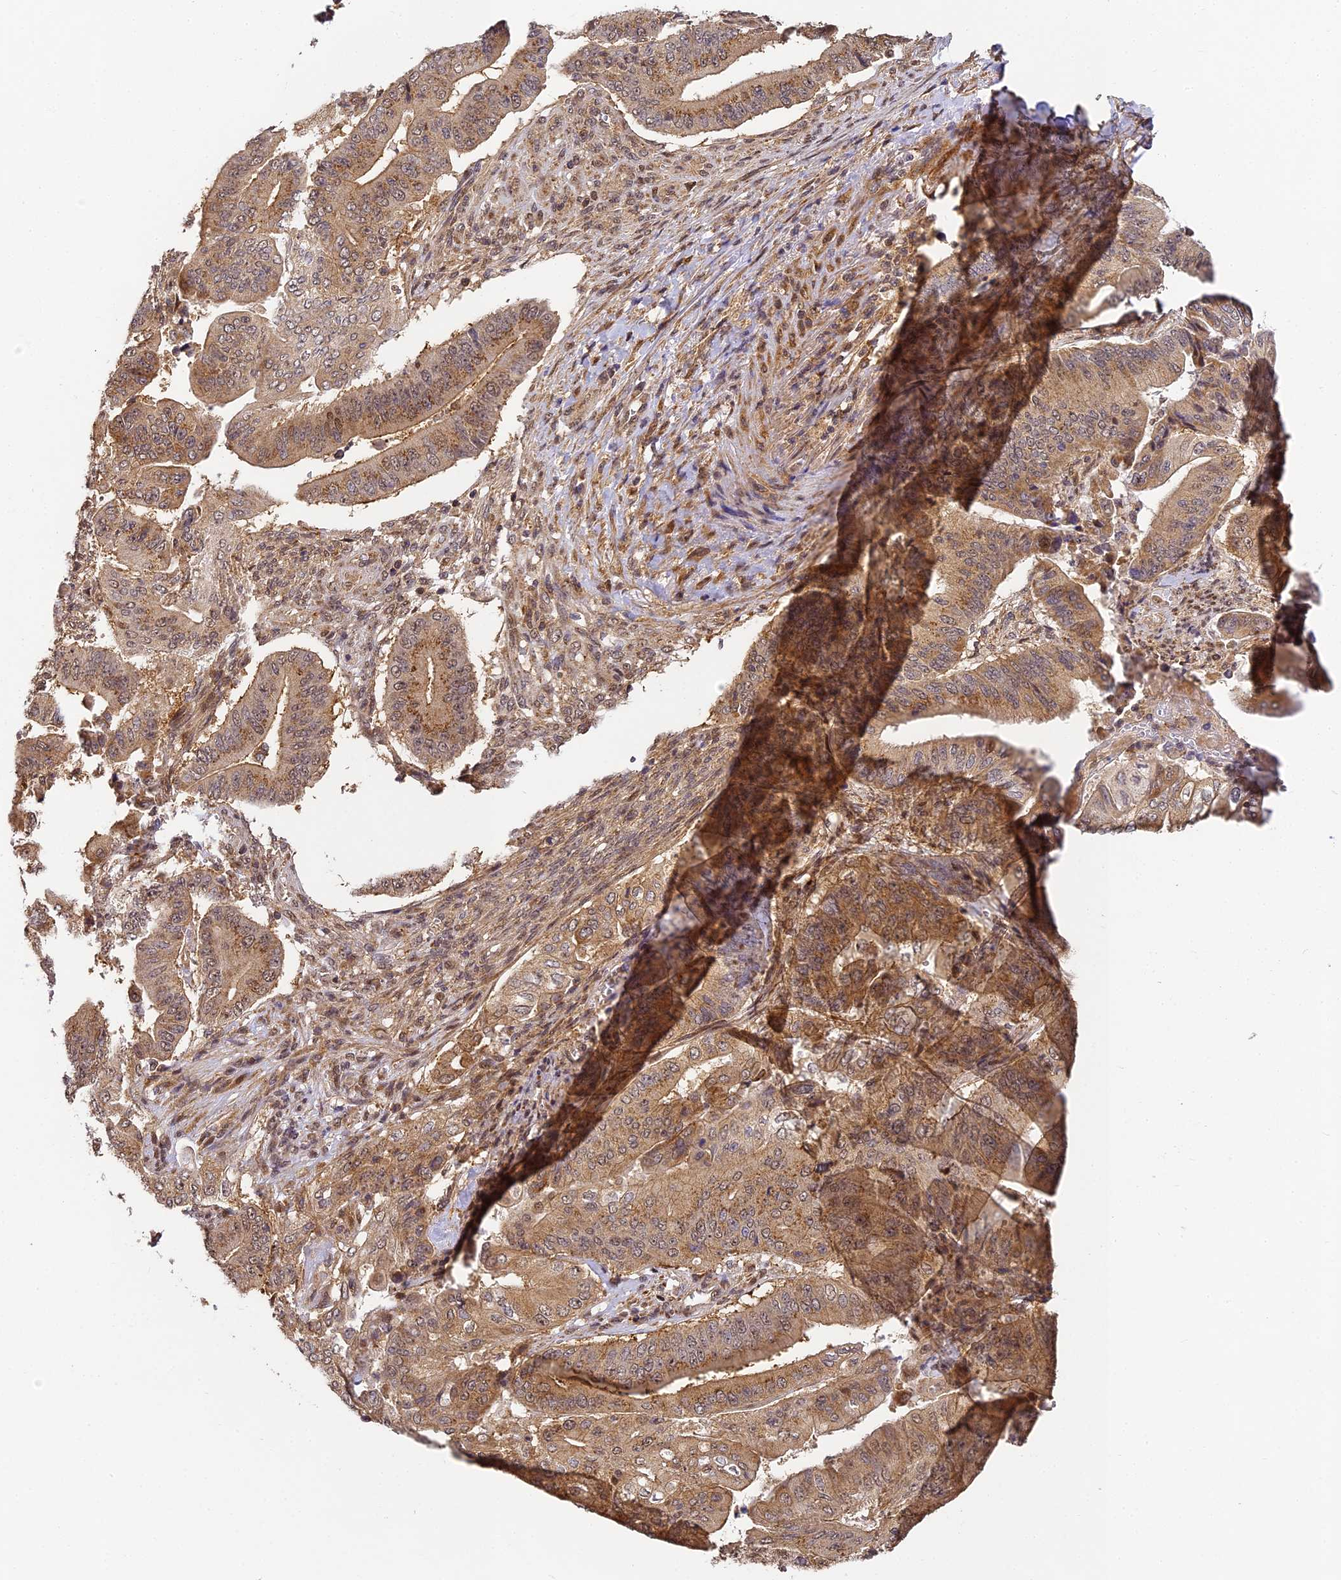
{"staining": {"intensity": "moderate", "quantity": ">75%", "location": "cytoplasmic/membranous,nuclear"}, "tissue": "pancreatic cancer", "cell_type": "Tumor cells", "image_type": "cancer", "snomed": [{"axis": "morphology", "description": "Adenocarcinoma, NOS"}, {"axis": "topography", "description": "Pancreas"}], "caption": "Immunohistochemical staining of pancreatic adenocarcinoma exhibits medium levels of moderate cytoplasmic/membranous and nuclear positivity in about >75% of tumor cells.", "gene": "ZNF443", "patient": {"sex": "female", "age": 77}}